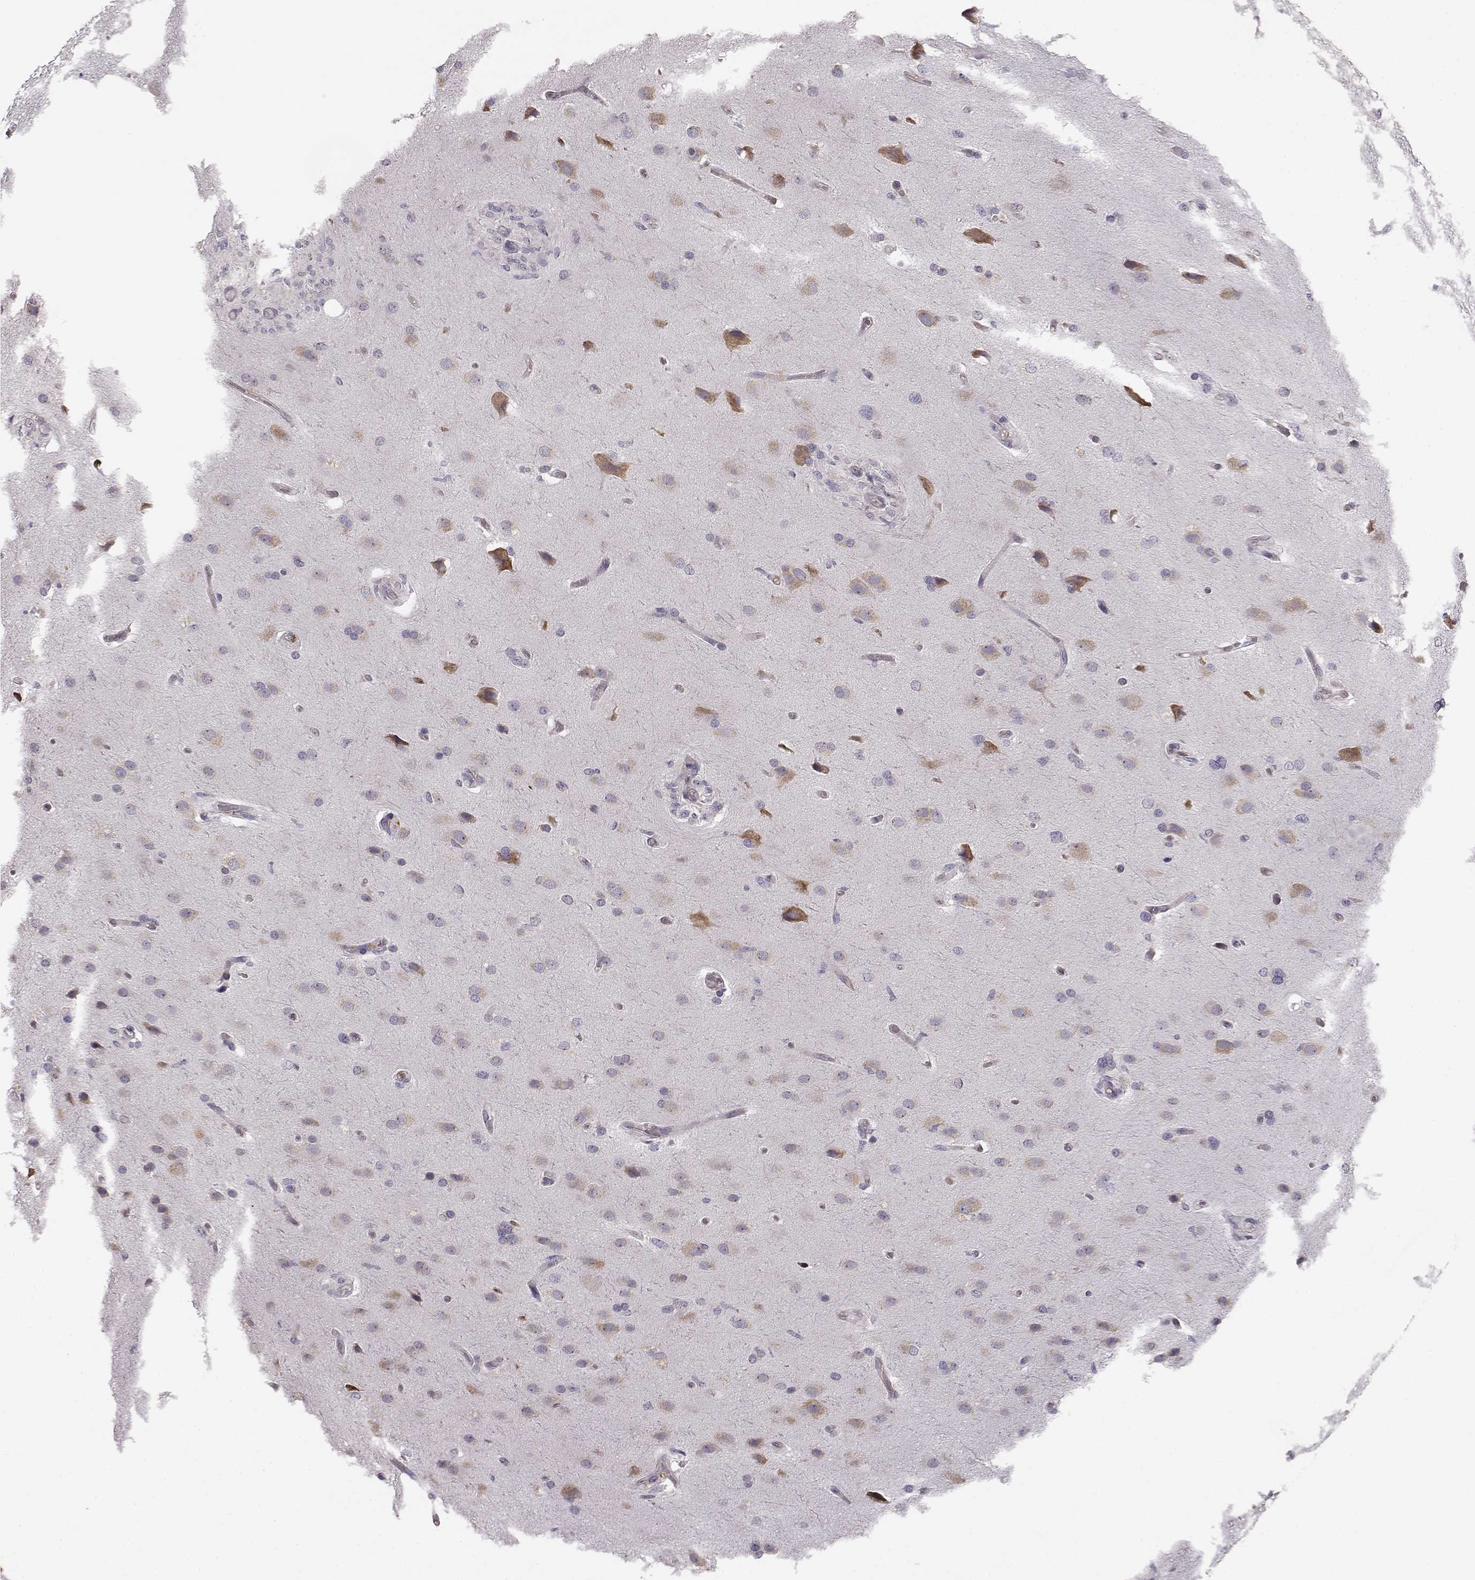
{"staining": {"intensity": "negative", "quantity": "none", "location": "none"}, "tissue": "glioma", "cell_type": "Tumor cells", "image_type": "cancer", "snomed": [{"axis": "morphology", "description": "Glioma, malignant, High grade"}, {"axis": "topography", "description": "Brain"}], "caption": "High magnification brightfield microscopy of glioma stained with DAB (brown) and counterstained with hematoxylin (blue): tumor cells show no significant positivity. (DAB (3,3'-diaminobenzidine) immunohistochemistry with hematoxylin counter stain).", "gene": "BFSP2", "patient": {"sex": "male", "age": 68}}